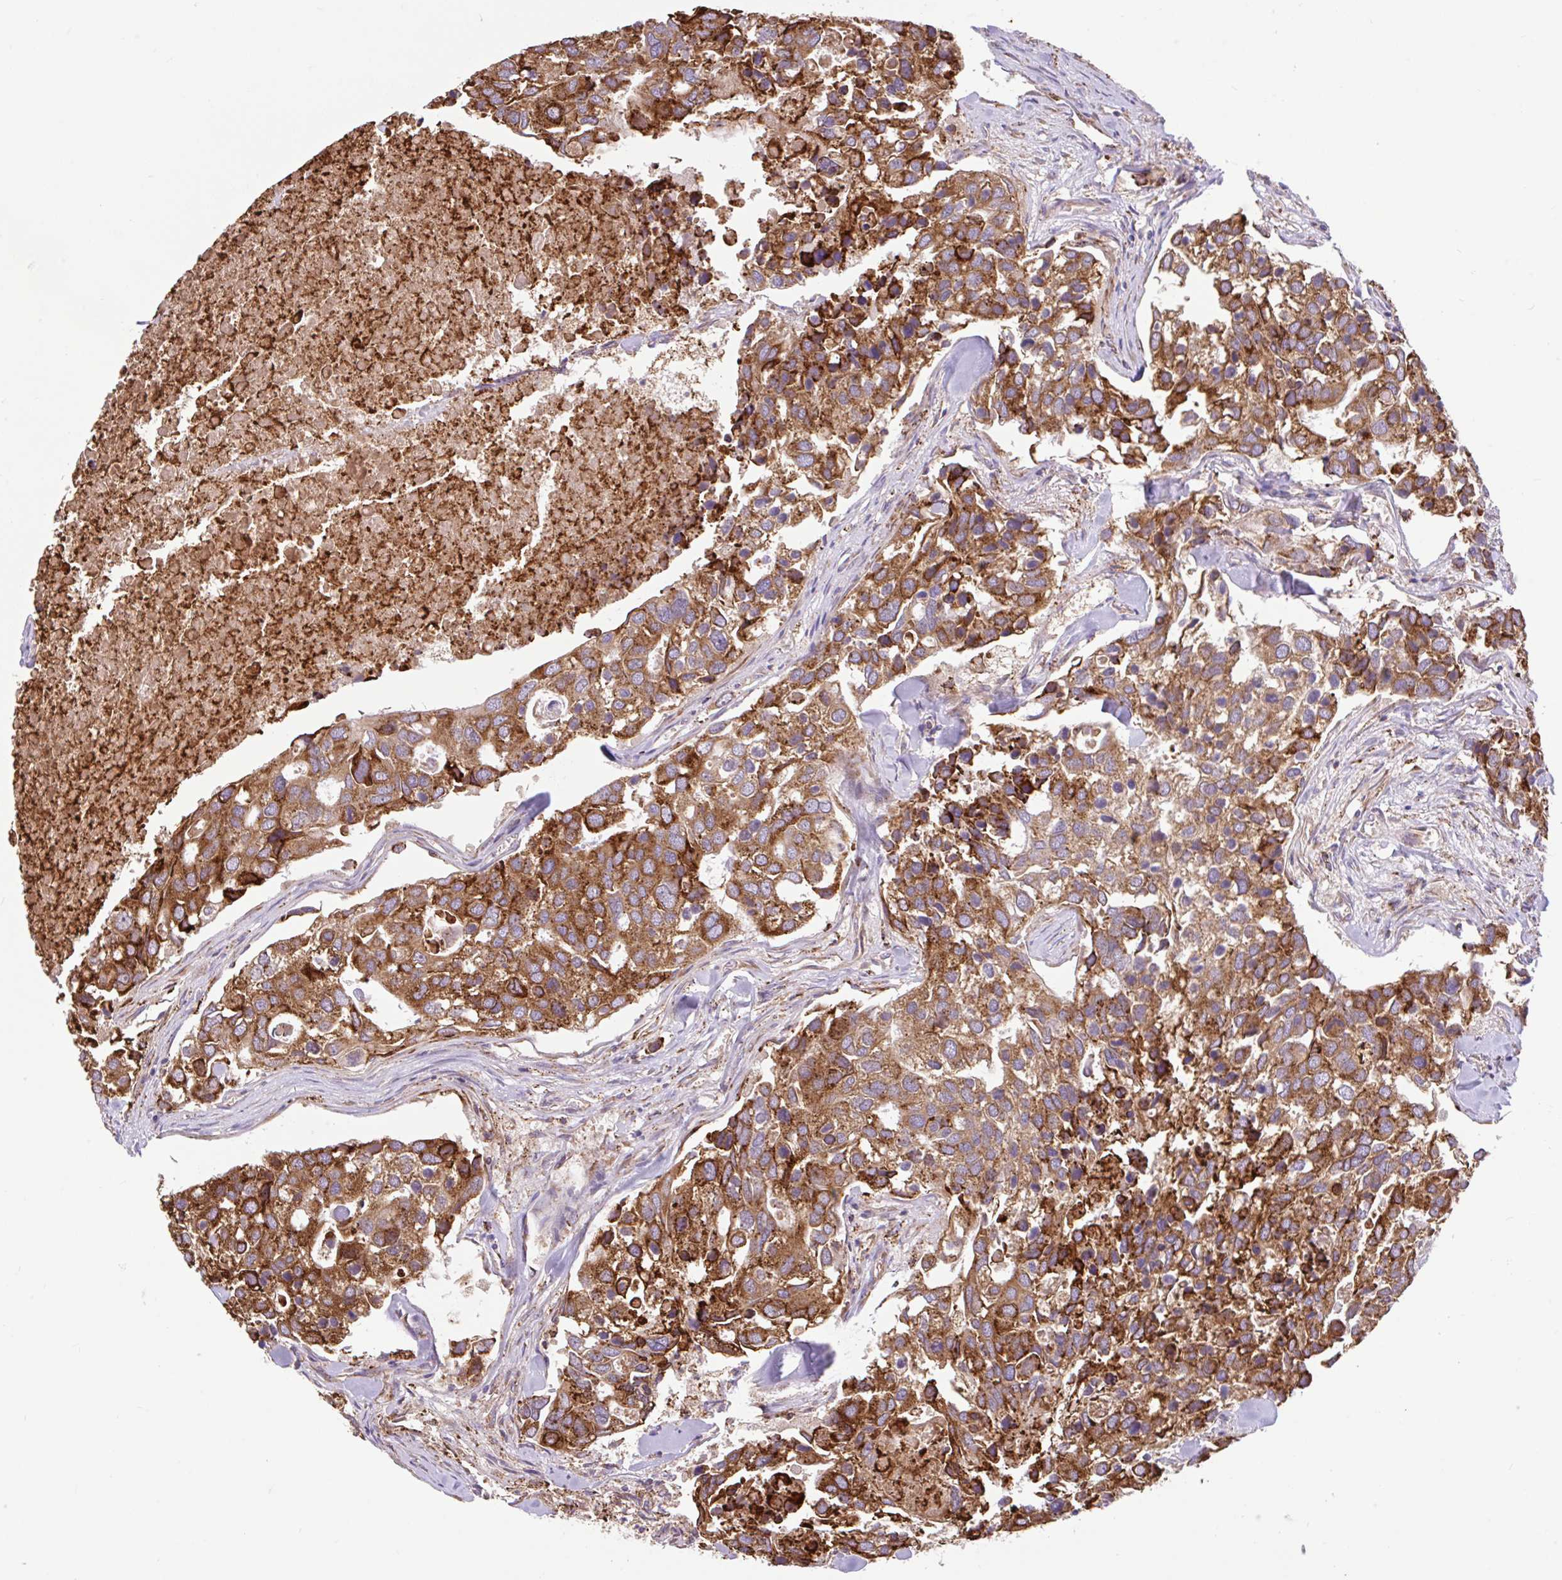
{"staining": {"intensity": "strong", "quantity": ">75%", "location": "cytoplasmic/membranous"}, "tissue": "breast cancer", "cell_type": "Tumor cells", "image_type": "cancer", "snomed": [{"axis": "morphology", "description": "Duct carcinoma"}, {"axis": "topography", "description": "Breast"}], "caption": "High-magnification brightfield microscopy of infiltrating ductal carcinoma (breast) stained with DAB (3,3'-diaminobenzidine) (brown) and counterstained with hematoxylin (blue). tumor cells exhibit strong cytoplasmic/membranous staining is identified in approximately>75% of cells.", "gene": "RALBP1", "patient": {"sex": "female", "age": 83}}